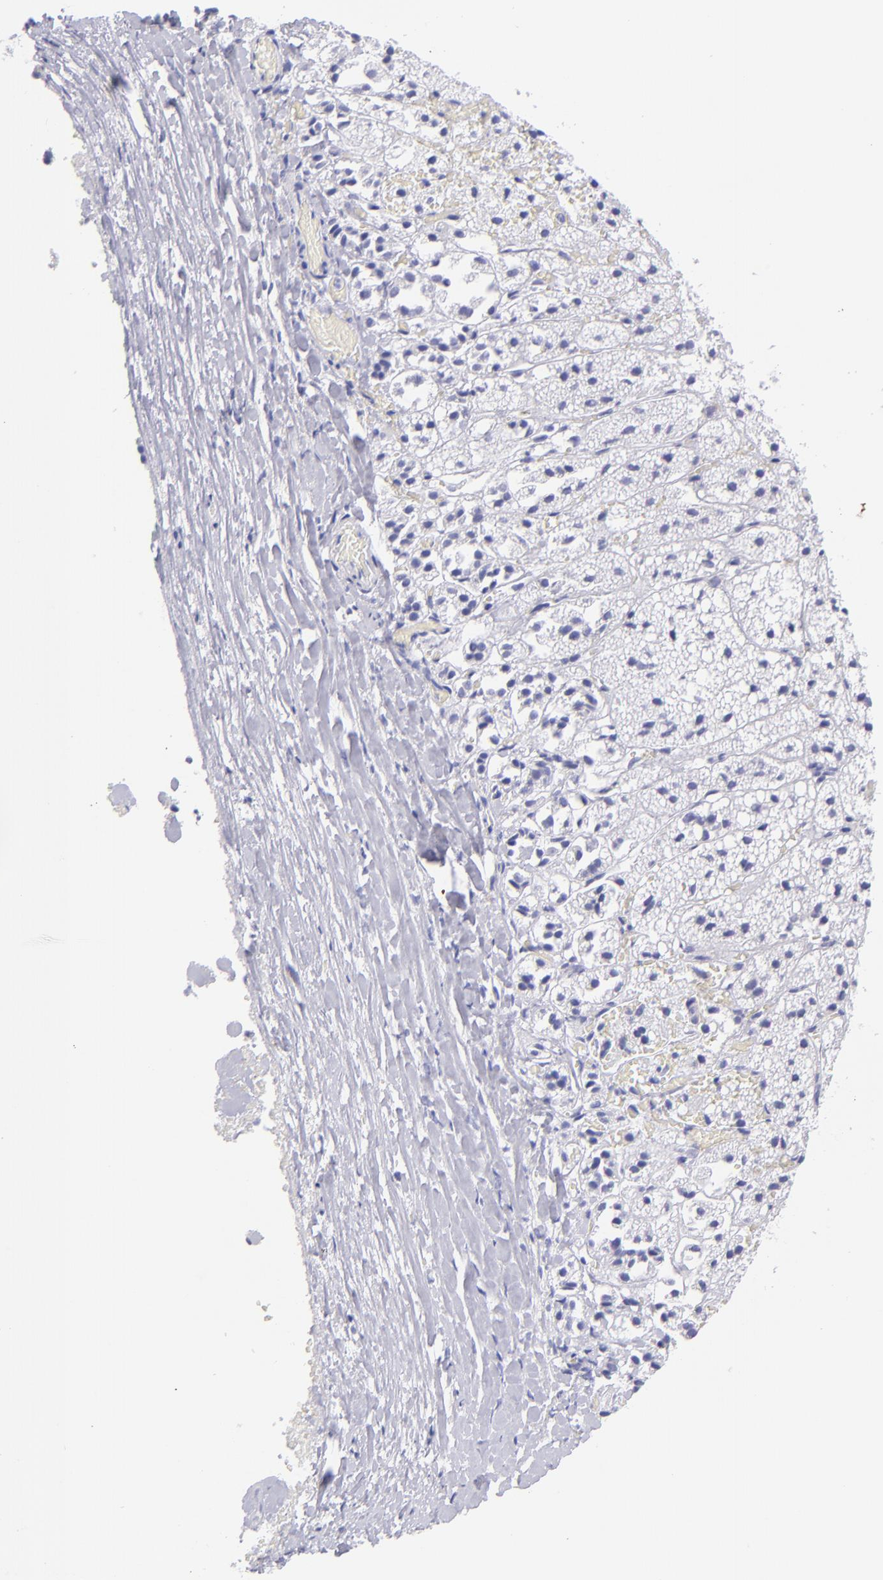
{"staining": {"intensity": "negative", "quantity": "none", "location": "none"}, "tissue": "adrenal gland", "cell_type": "Glandular cells", "image_type": "normal", "snomed": [{"axis": "morphology", "description": "Normal tissue, NOS"}, {"axis": "topography", "description": "Adrenal gland"}], "caption": "A high-resolution image shows immunohistochemistry (IHC) staining of benign adrenal gland, which displays no significant expression in glandular cells.", "gene": "CNP", "patient": {"sex": "female", "age": 44}}